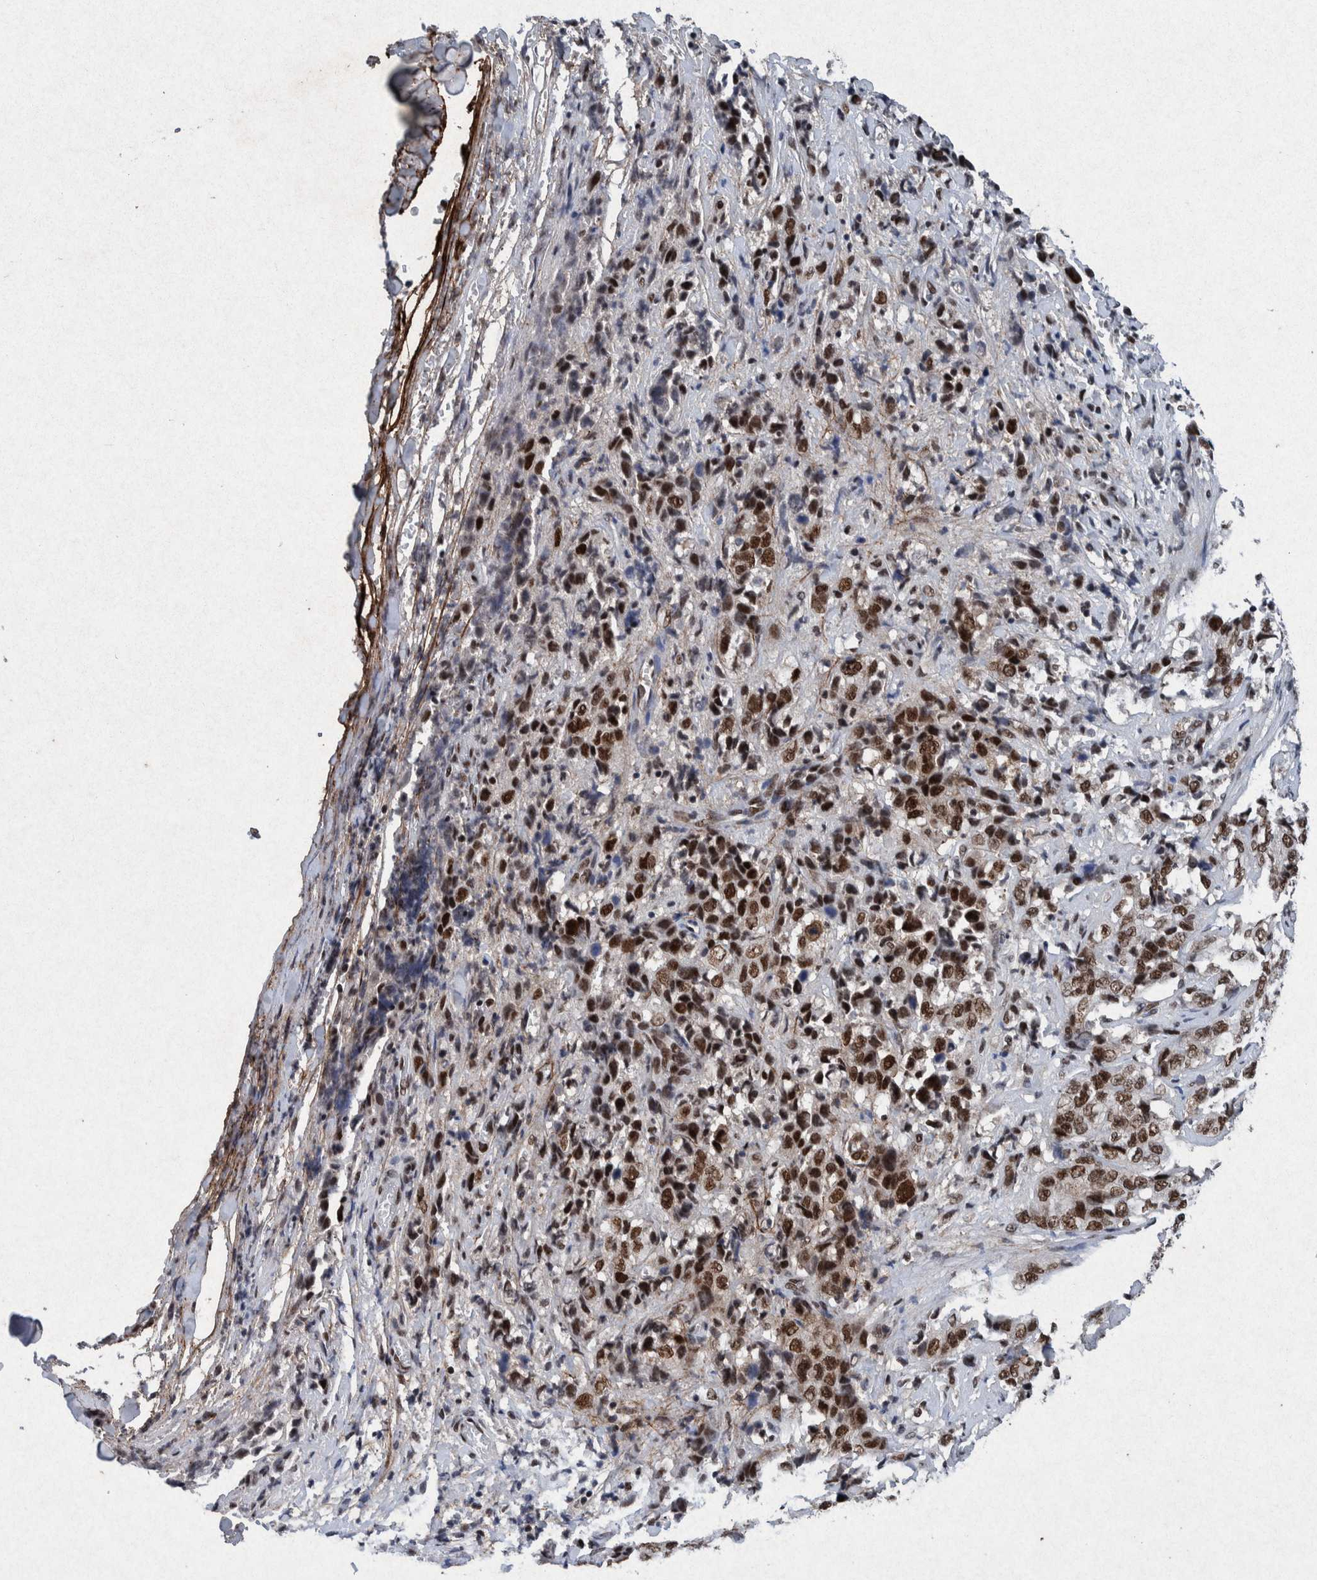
{"staining": {"intensity": "strong", "quantity": ">75%", "location": "nuclear"}, "tissue": "stomach cancer", "cell_type": "Tumor cells", "image_type": "cancer", "snomed": [{"axis": "morphology", "description": "Adenocarcinoma, NOS"}, {"axis": "topography", "description": "Stomach"}], "caption": "IHC histopathology image of stomach cancer stained for a protein (brown), which shows high levels of strong nuclear expression in about >75% of tumor cells.", "gene": "TAF10", "patient": {"sex": "male", "age": 48}}